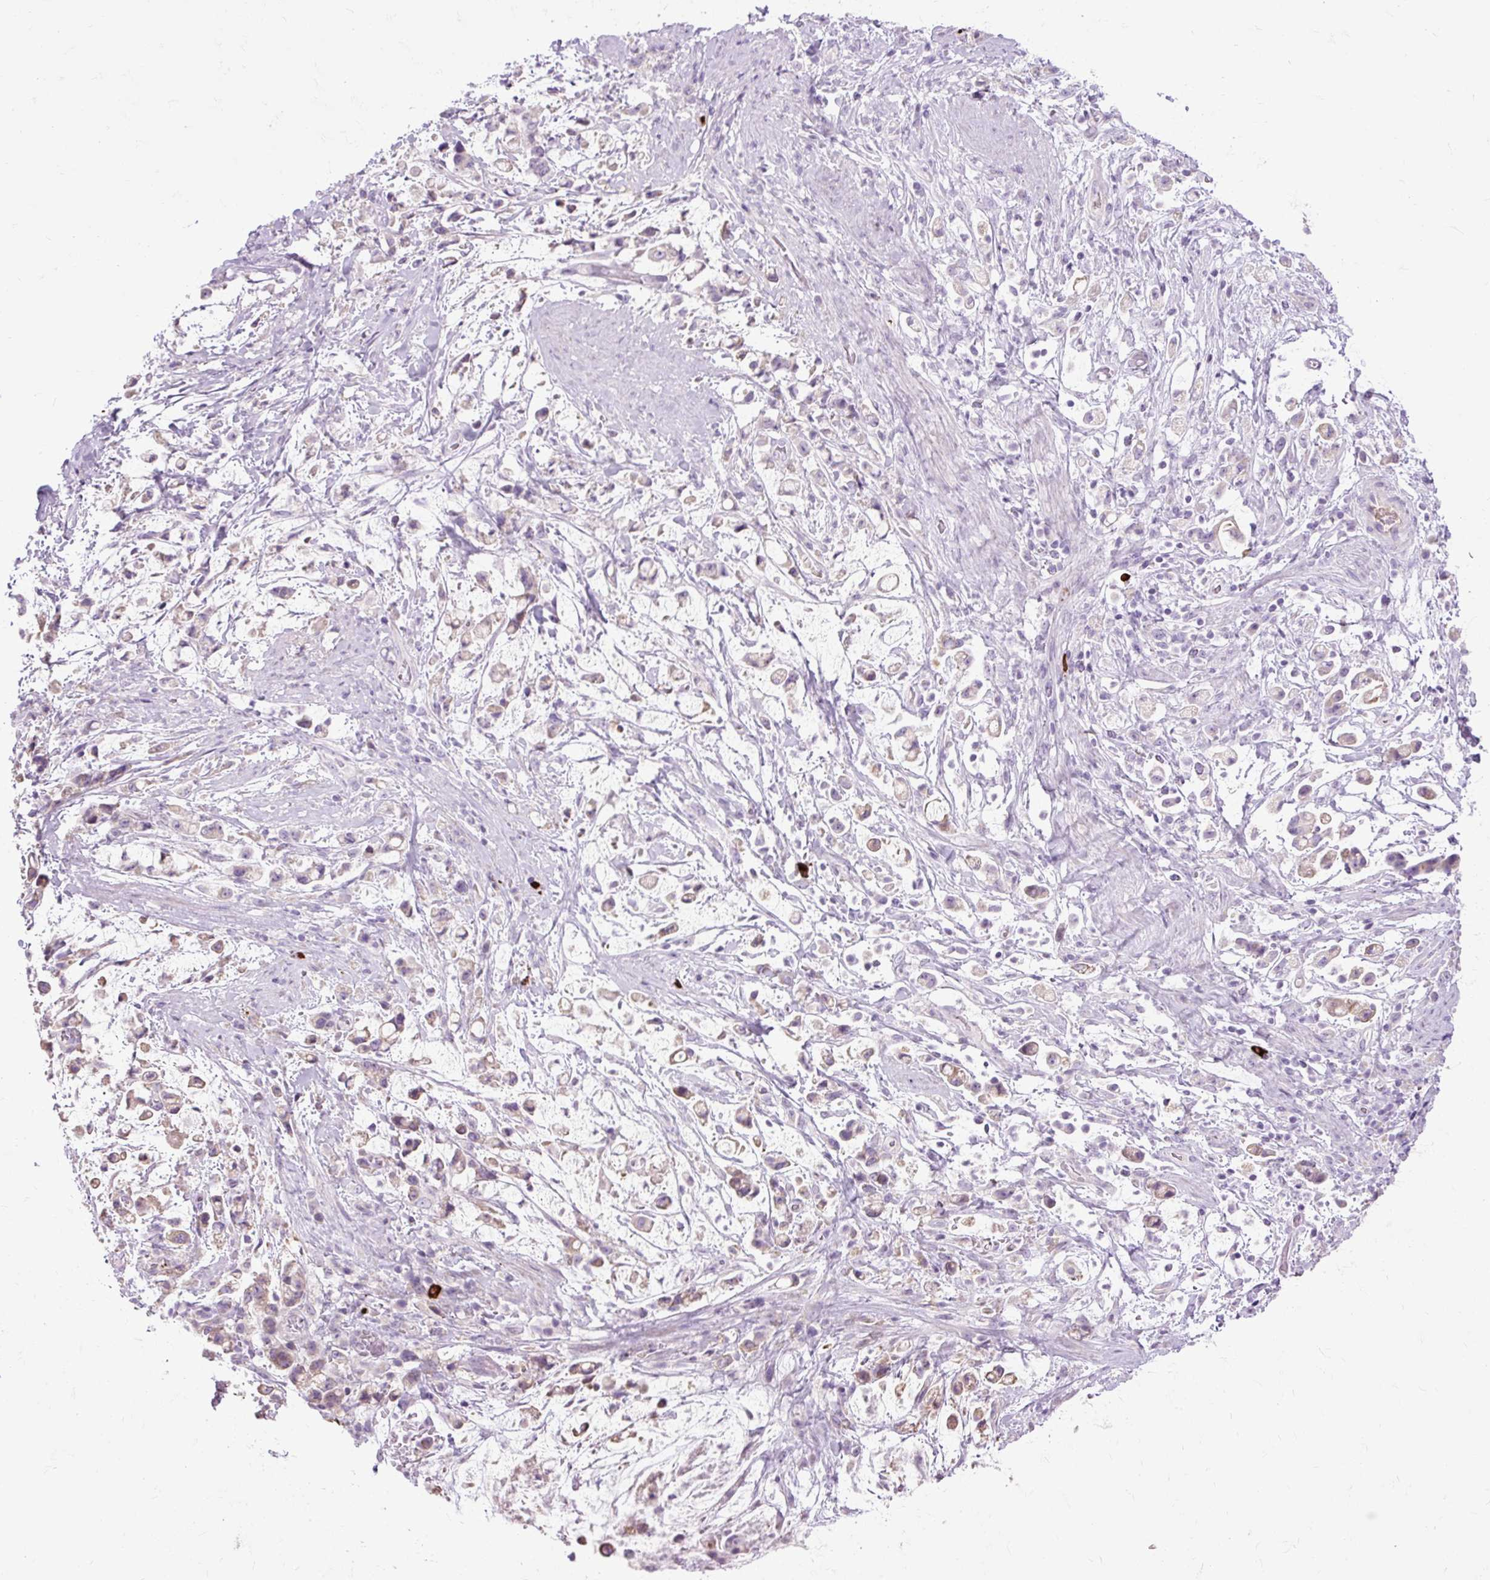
{"staining": {"intensity": "negative", "quantity": "none", "location": "none"}, "tissue": "stomach cancer", "cell_type": "Tumor cells", "image_type": "cancer", "snomed": [{"axis": "morphology", "description": "Adenocarcinoma, NOS"}, {"axis": "topography", "description": "Stomach"}], "caption": "Immunohistochemical staining of human stomach cancer (adenocarcinoma) displays no significant staining in tumor cells.", "gene": "ARRDC2", "patient": {"sex": "female", "age": 60}}